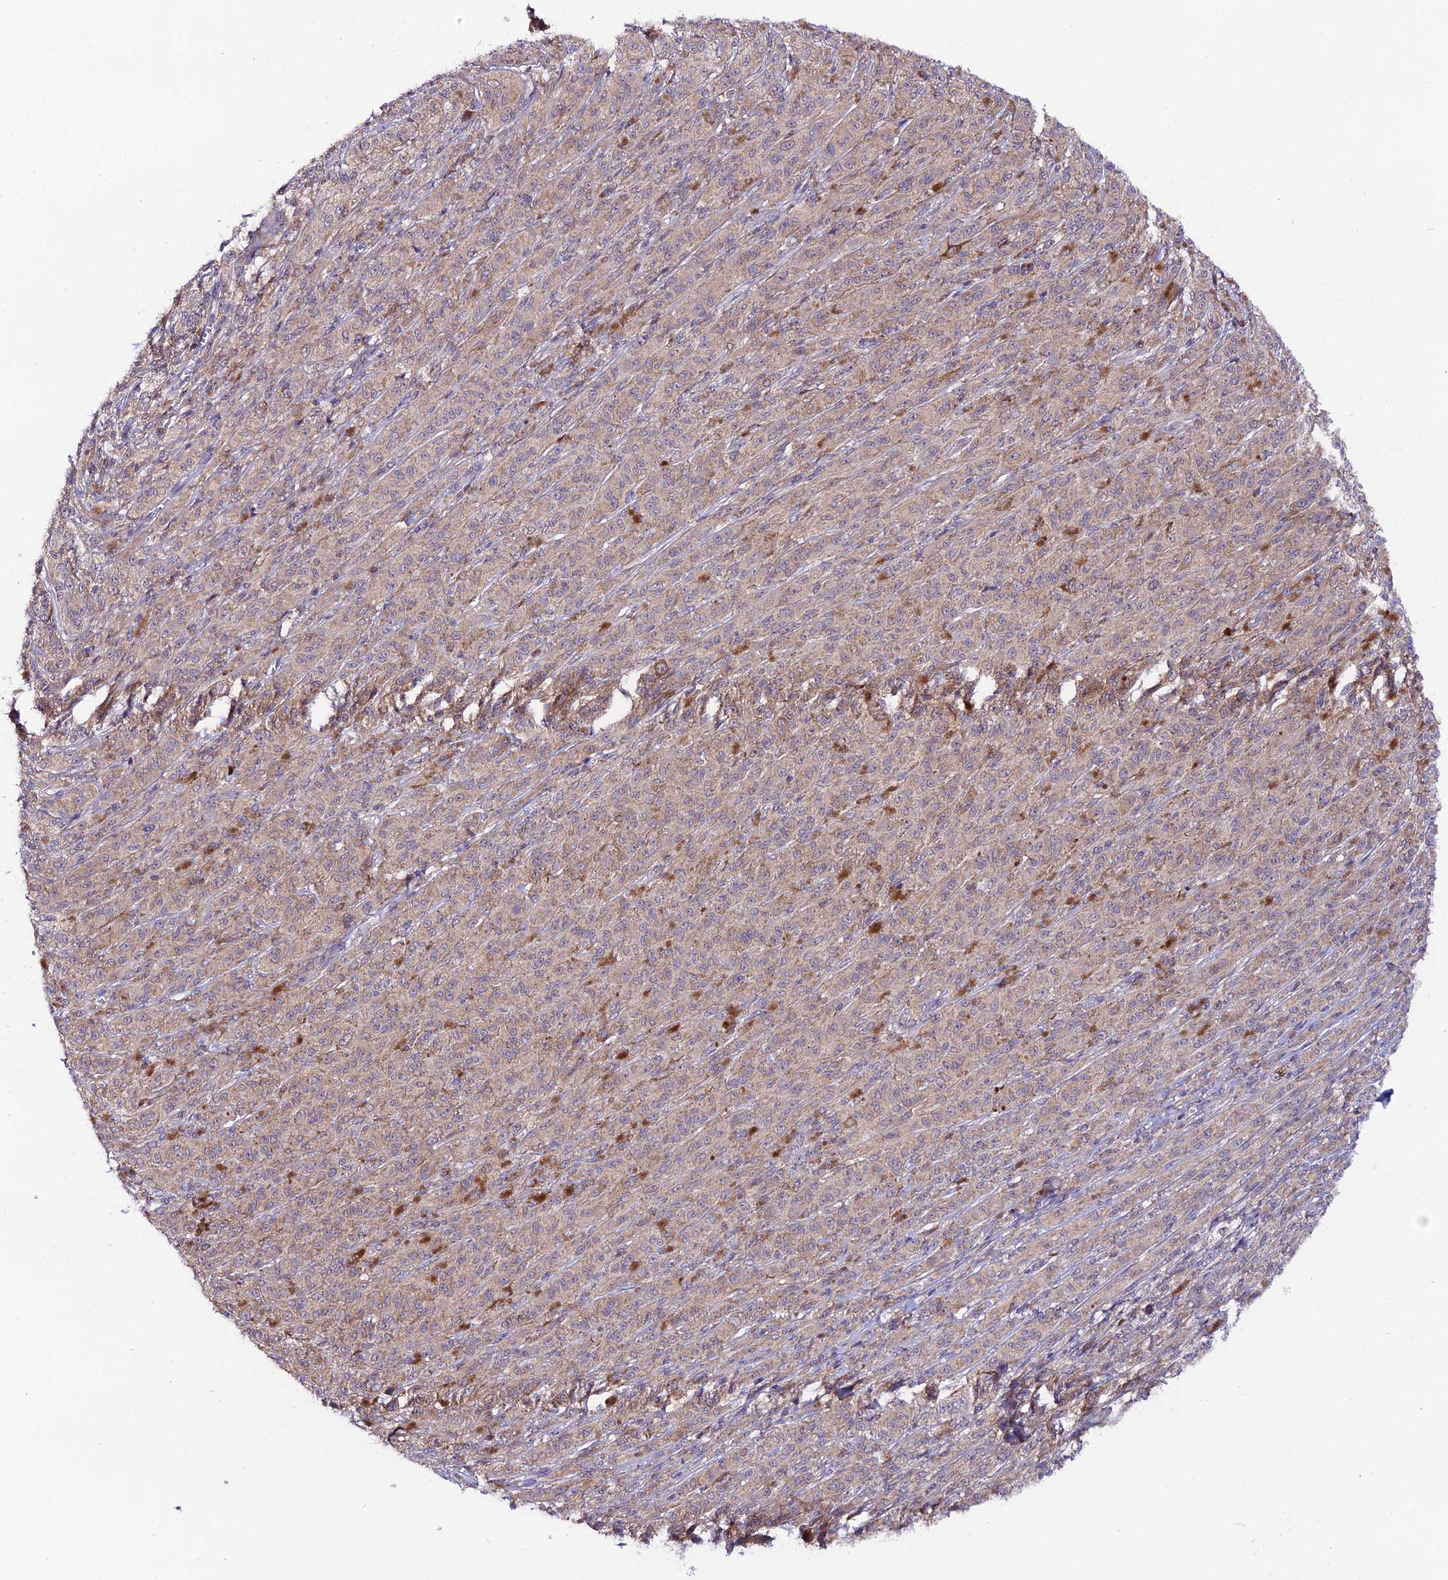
{"staining": {"intensity": "weak", "quantity": "25%-75%", "location": "cytoplasmic/membranous"}, "tissue": "melanoma", "cell_type": "Tumor cells", "image_type": "cancer", "snomed": [{"axis": "morphology", "description": "Malignant melanoma, NOS"}, {"axis": "topography", "description": "Skin"}], "caption": "Melanoma stained for a protein exhibits weak cytoplasmic/membranous positivity in tumor cells.", "gene": "TRIM40", "patient": {"sex": "female", "age": 52}}